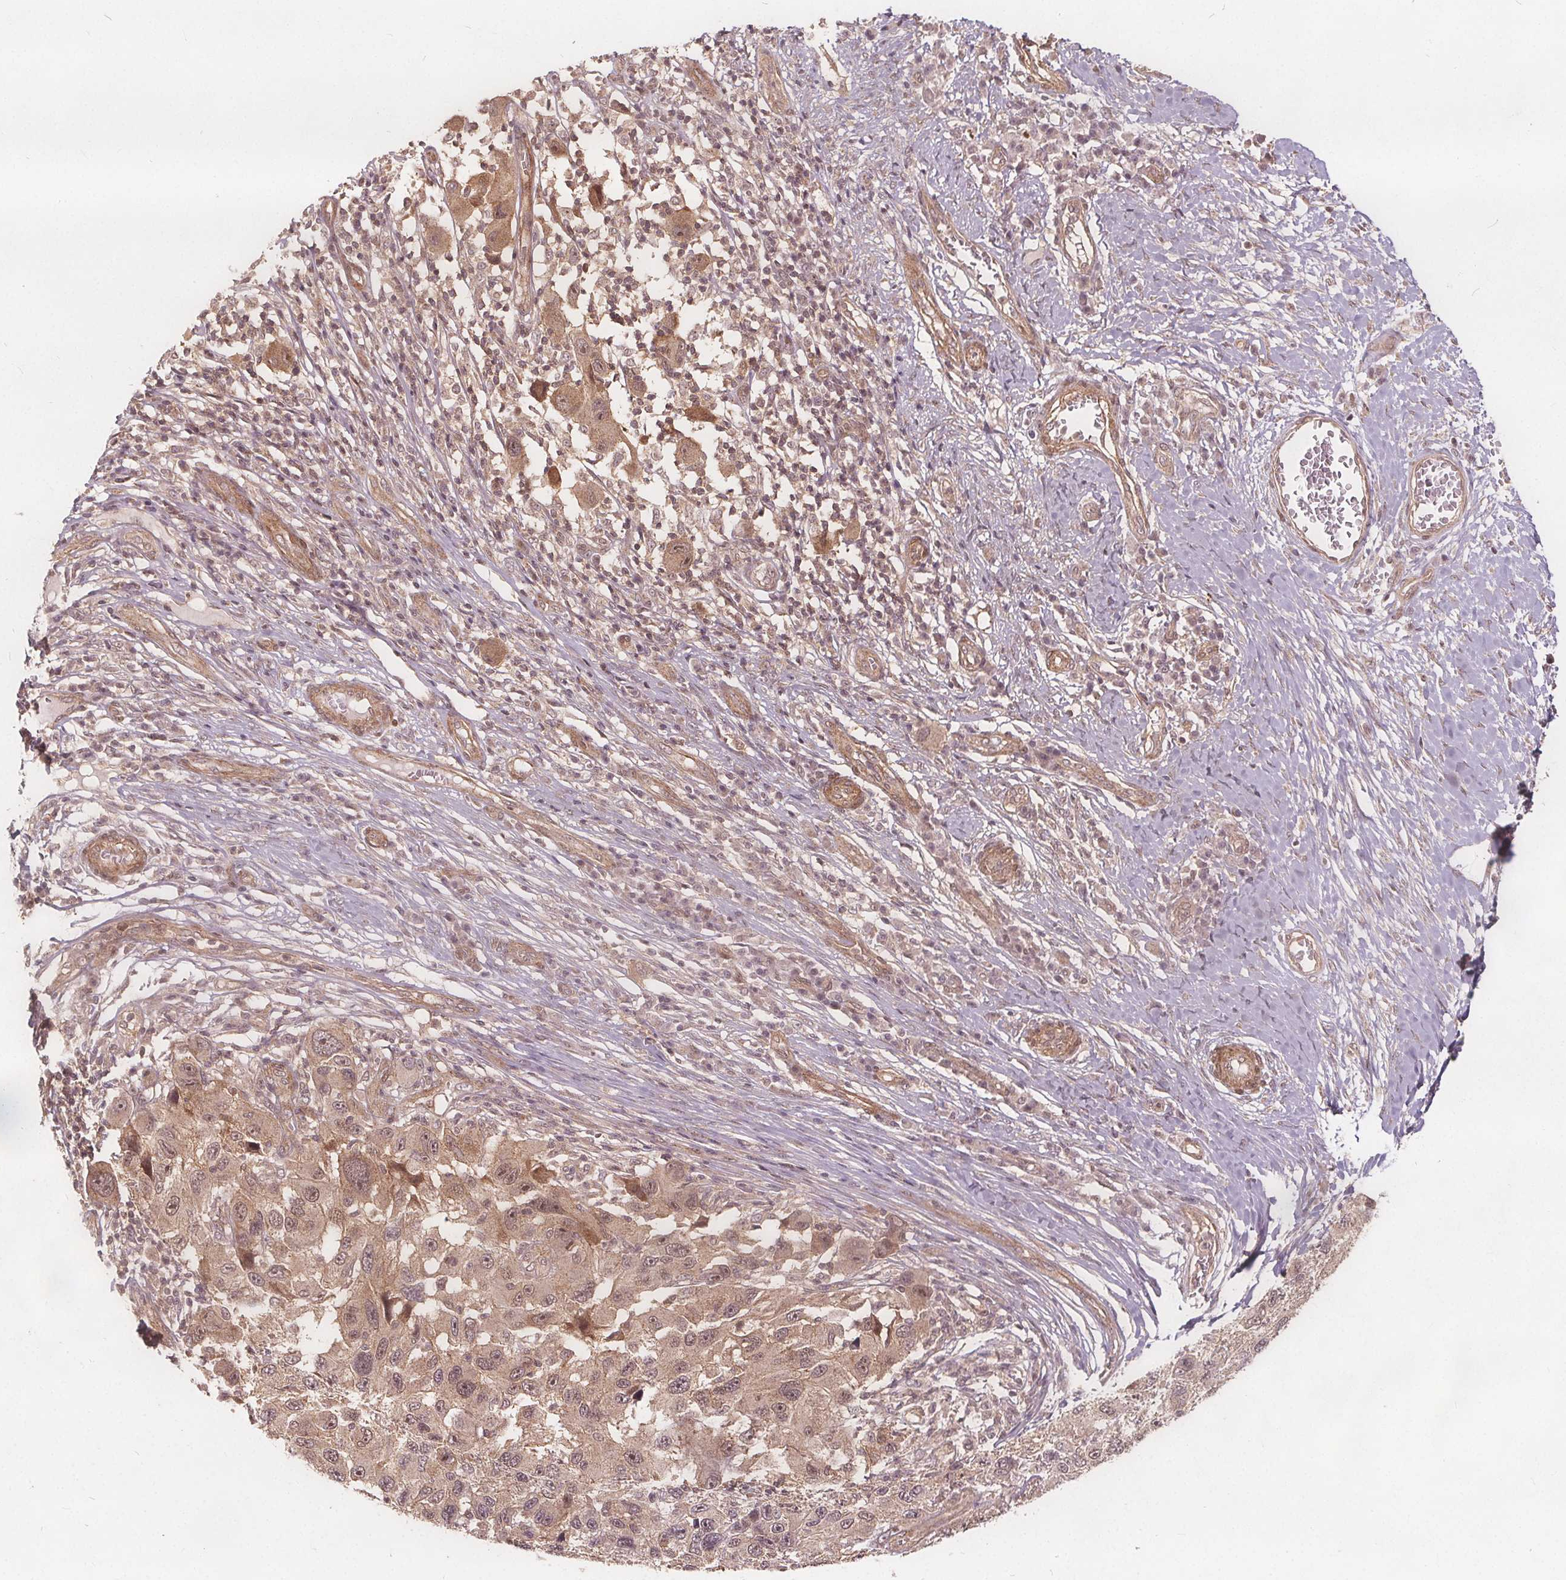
{"staining": {"intensity": "moderate", "quantity": ">75%", "location": "nuclear"}, "tissue": "melanoma", "cell_type": "Tumor cells", "image_type": "cancer", "snomed": [{"axis": "morphology", "description": "Malignant melanoma, NOS"}, {"axis": "topography", "description": "Skin"}], "caption": "Tumor cells display moderate nuclear expression in approximately >75% of cells in malignant melanoma.", "gene": "PPP1CB", "patient": {"sex": "male", "age": 53}}